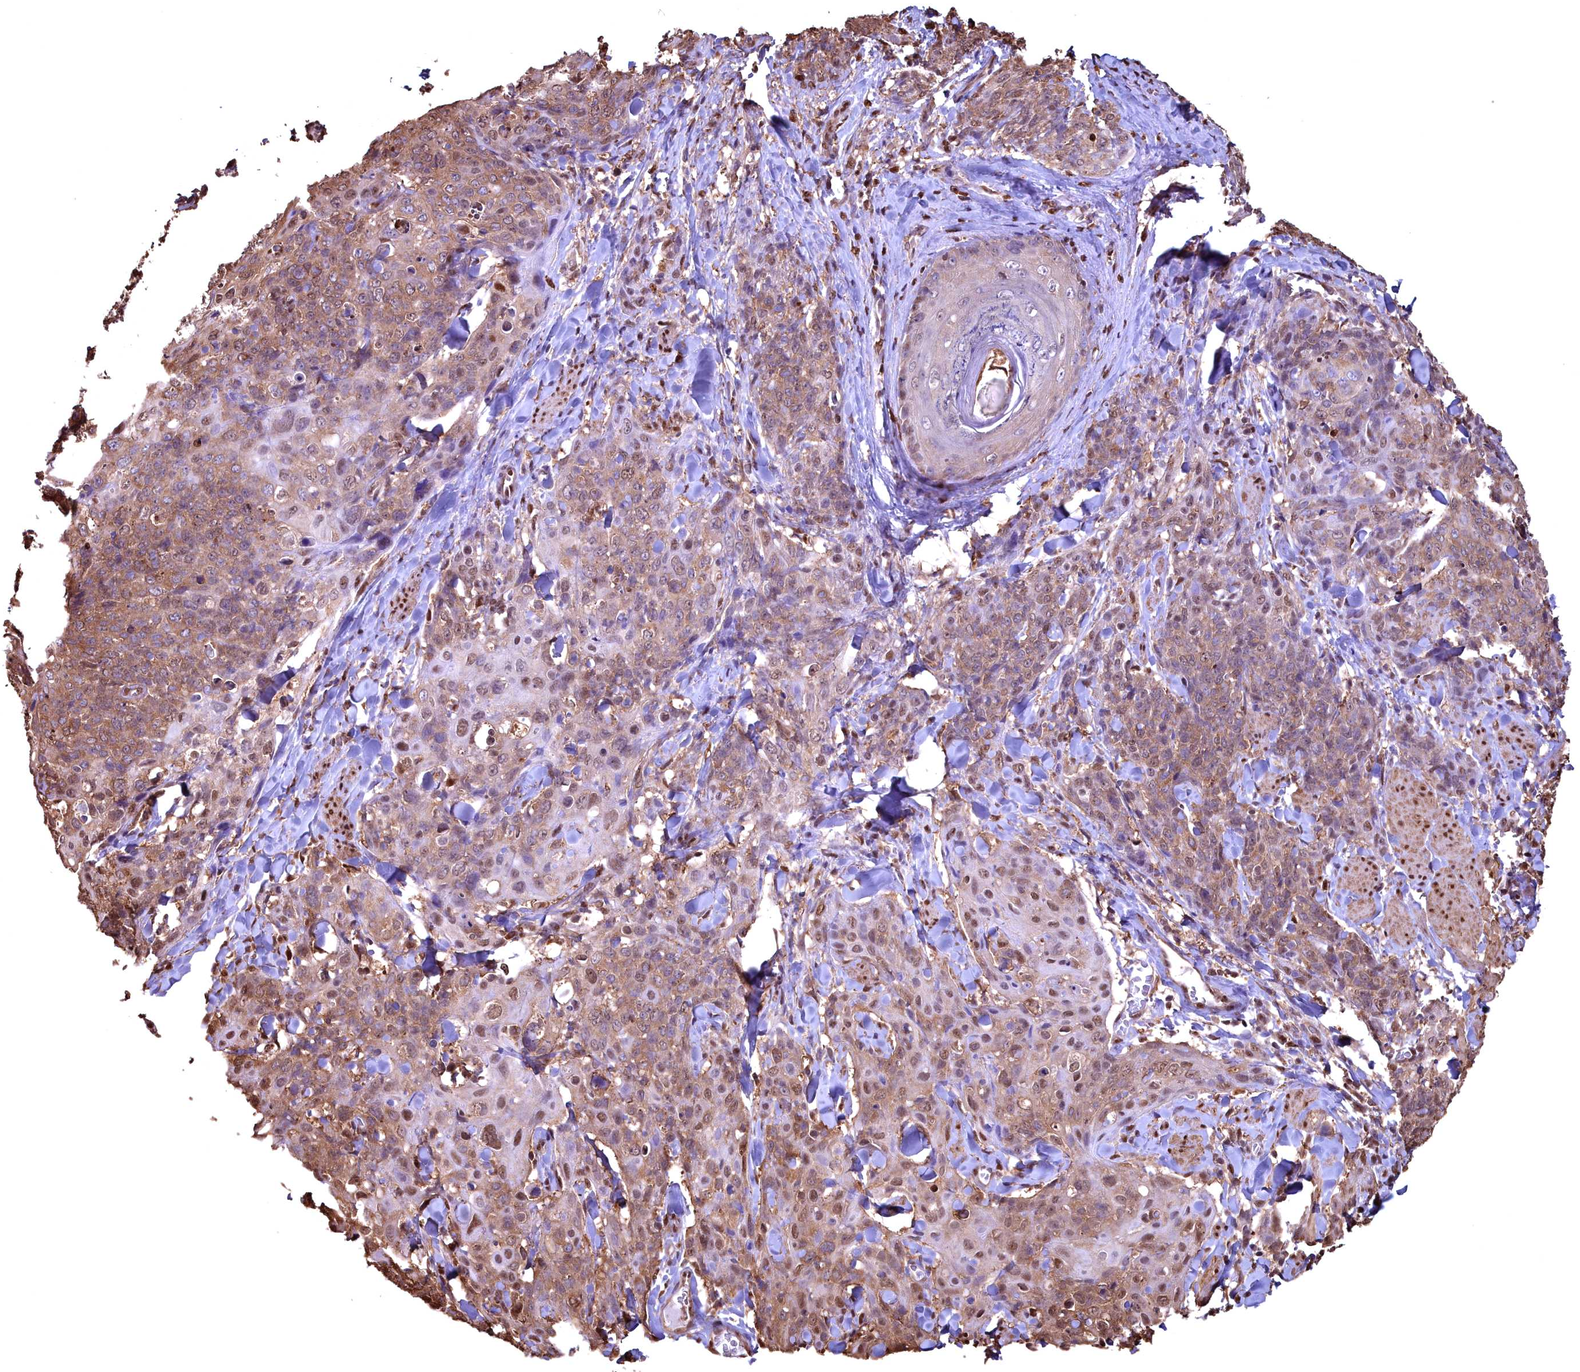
{"staining": {"intensity": "moderate", "quantity": ">75%", "location": "cytoplasmic/membranous,nuclear"}, "tissue": "skin cancer", "cell_type": "Tumor cells", "image_type": "cancer", "snomed": [{"axis": "morphology", "description": "Squamous cell carcinoma, NOS"}, {"axis": "topography", "description": "Skin"}, {"axis": "topography", "description": "Vulva"}], "caption": "Immunohistochemistry photomicrograph of squamous cell carcinoma (skin) stained for a protein (brown), which reveals medium levels of moderate cytoplasmic/membranous and nuclear staining in approximately >75% of tumor cells.", "gene": "GAPDH", "patient": {"sex": "female", "age": 85}}